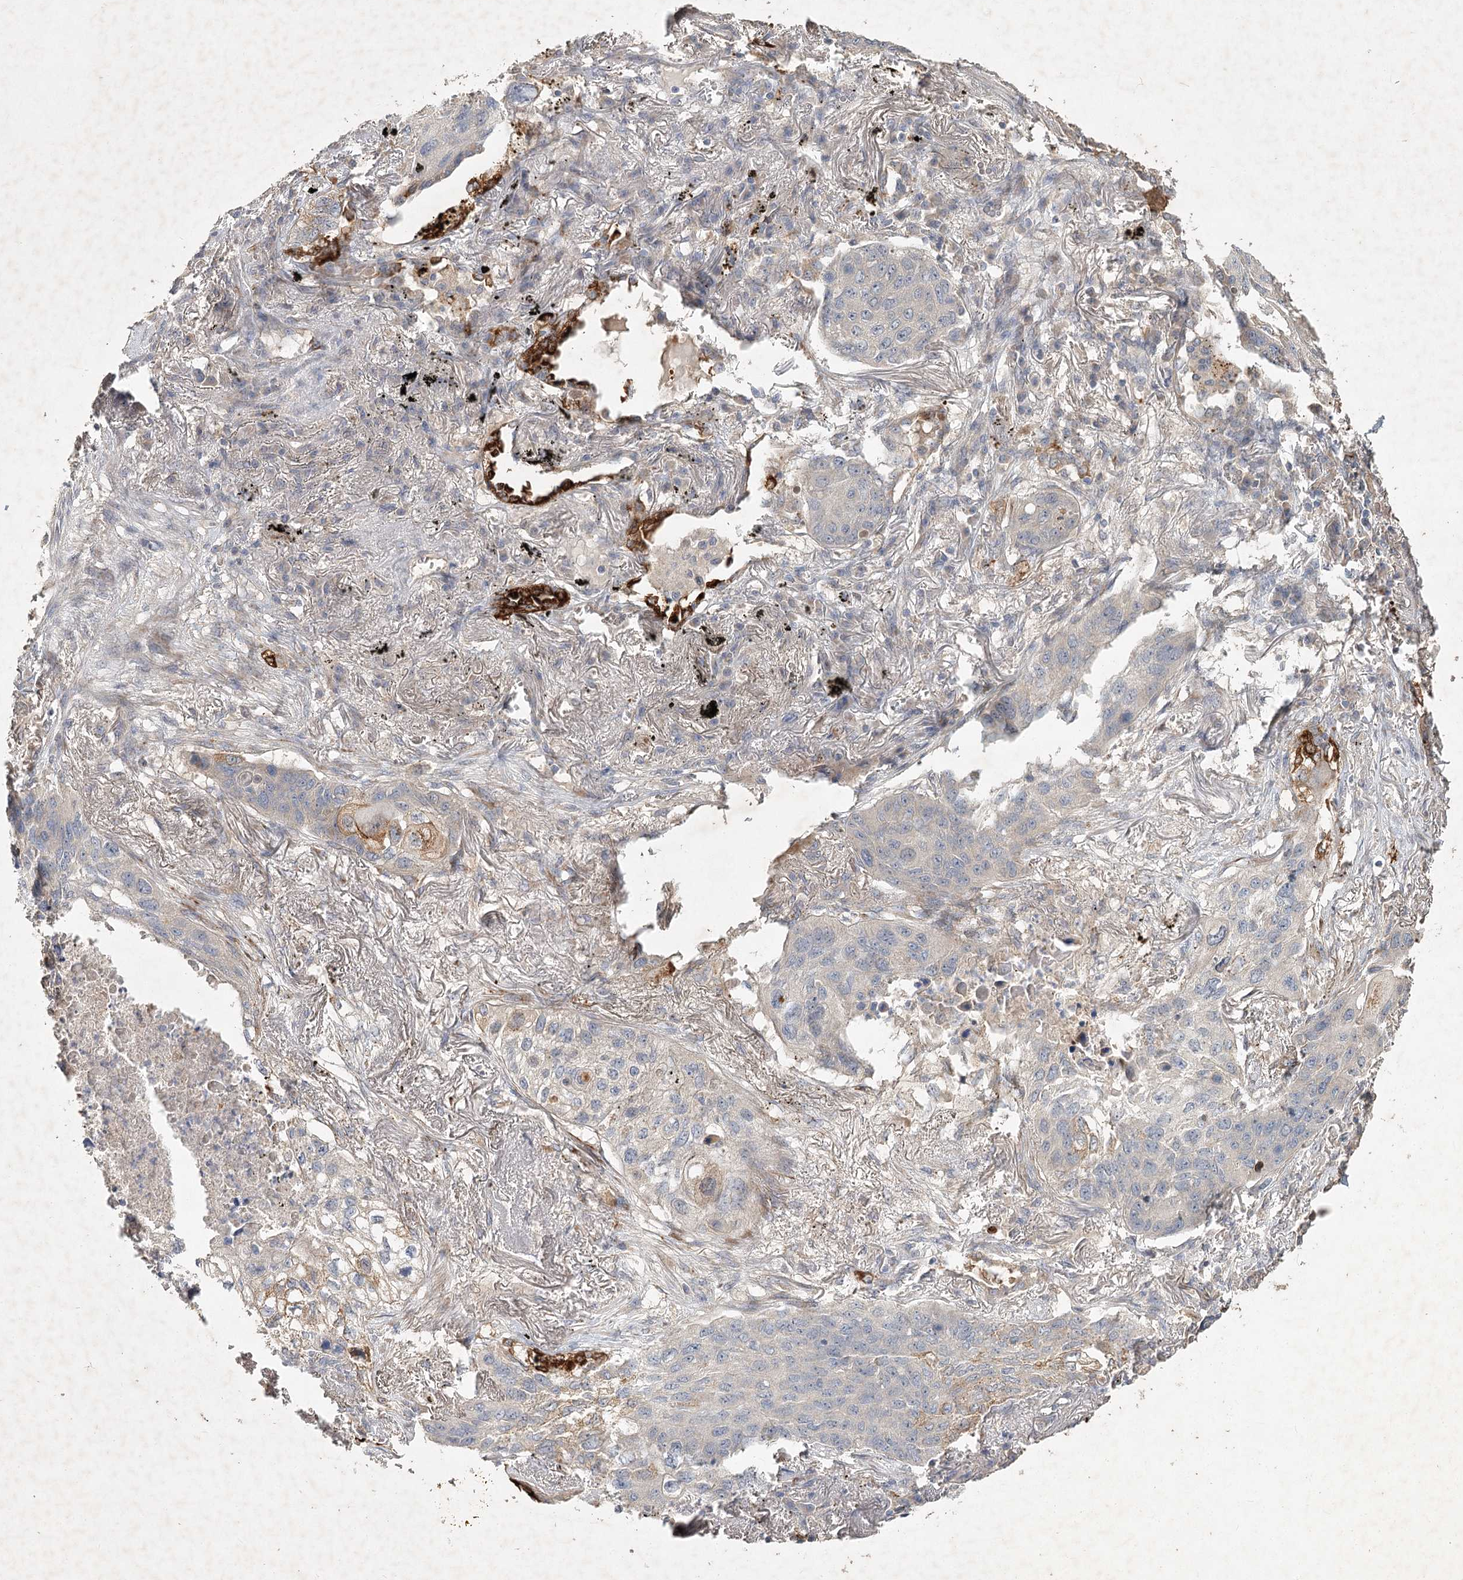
{"staining": {"intensity": "moderate", "quantity": "<25%", "location": "cytoplasmic/membranous"}, "tissue": "lung cancer", "cell_type": "Tumor cells", "image_type": "cancer", "snomed": [{"axis": "morphology", "description": "Squamous cell carcinoma, NOS"}, {"axis": "topography", "description": "Lung"}], "caption": "DAB (3,3'-diaminobenzidine) immunohistochemical staining of squamous cell carcinoma (lung) exhibits moderate cytoplasmic/membranous protein staining in about <25% of tumor cells.", "gene": "IRAK1BP1", "patient": {"sex": "female", "age": 63}}